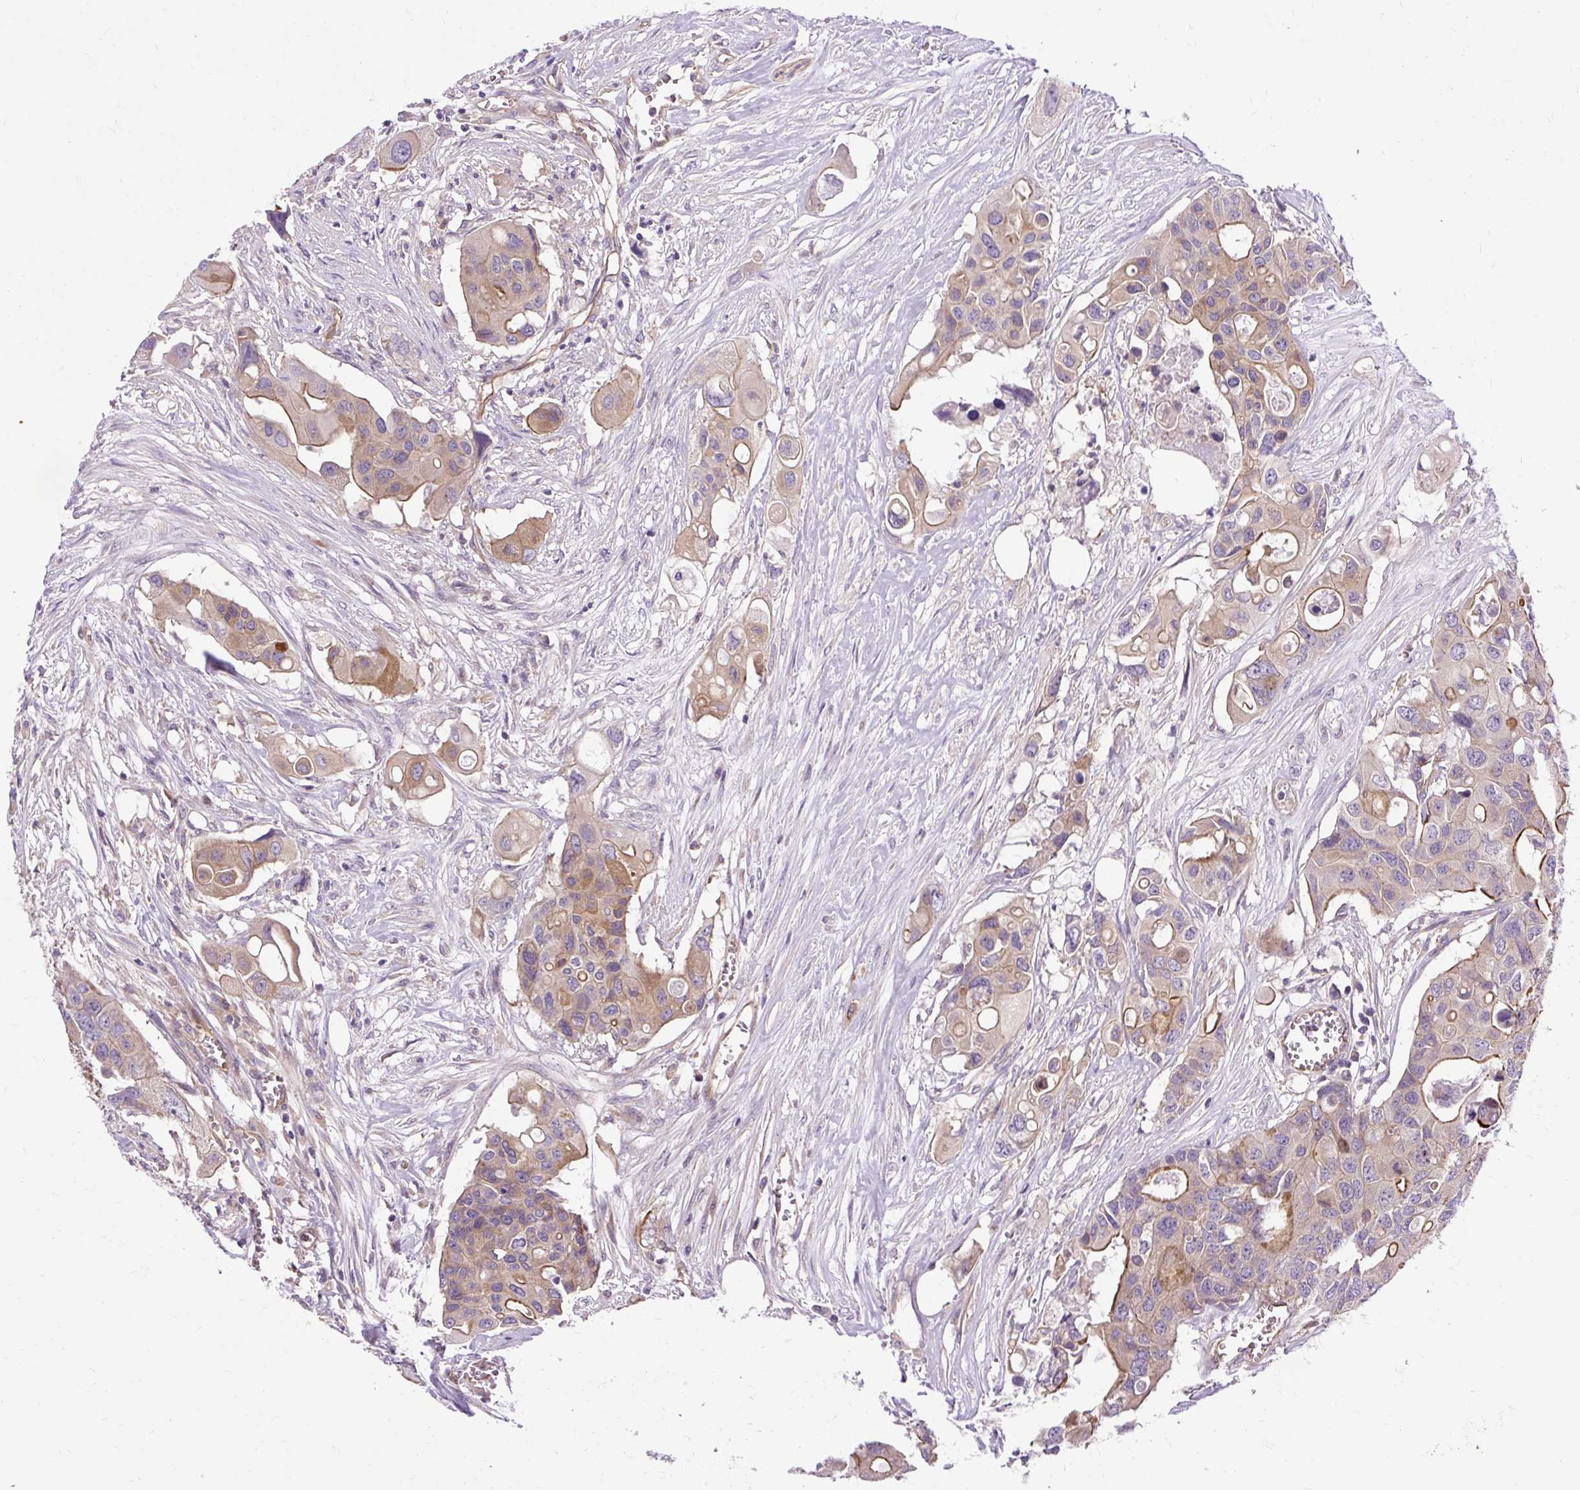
{"staining": {"intensity": "moderate", "quantity": "25%-75%", "location": "cytoplasmic/membranous"}, "tissue": "colorectal cancer", "cell_type": "Tumor cells", "image_type": "cancer", "snomed": [{"axis": "morphology", "description": "Adenocarcinoma, NOS"}, {"axis": "topography", "description": "Colon"}], "caption": "DAB (3,3'-diaminobenzidine) immunohistochemical staining of human colorectal cancer (adenocarcinoma) shows moderate cytoplasmic/membranous protein positivity in about 25%-75% of tumor cells.", "gene": "CCDC93", "patient": {"sex": "male", "age": 77}}